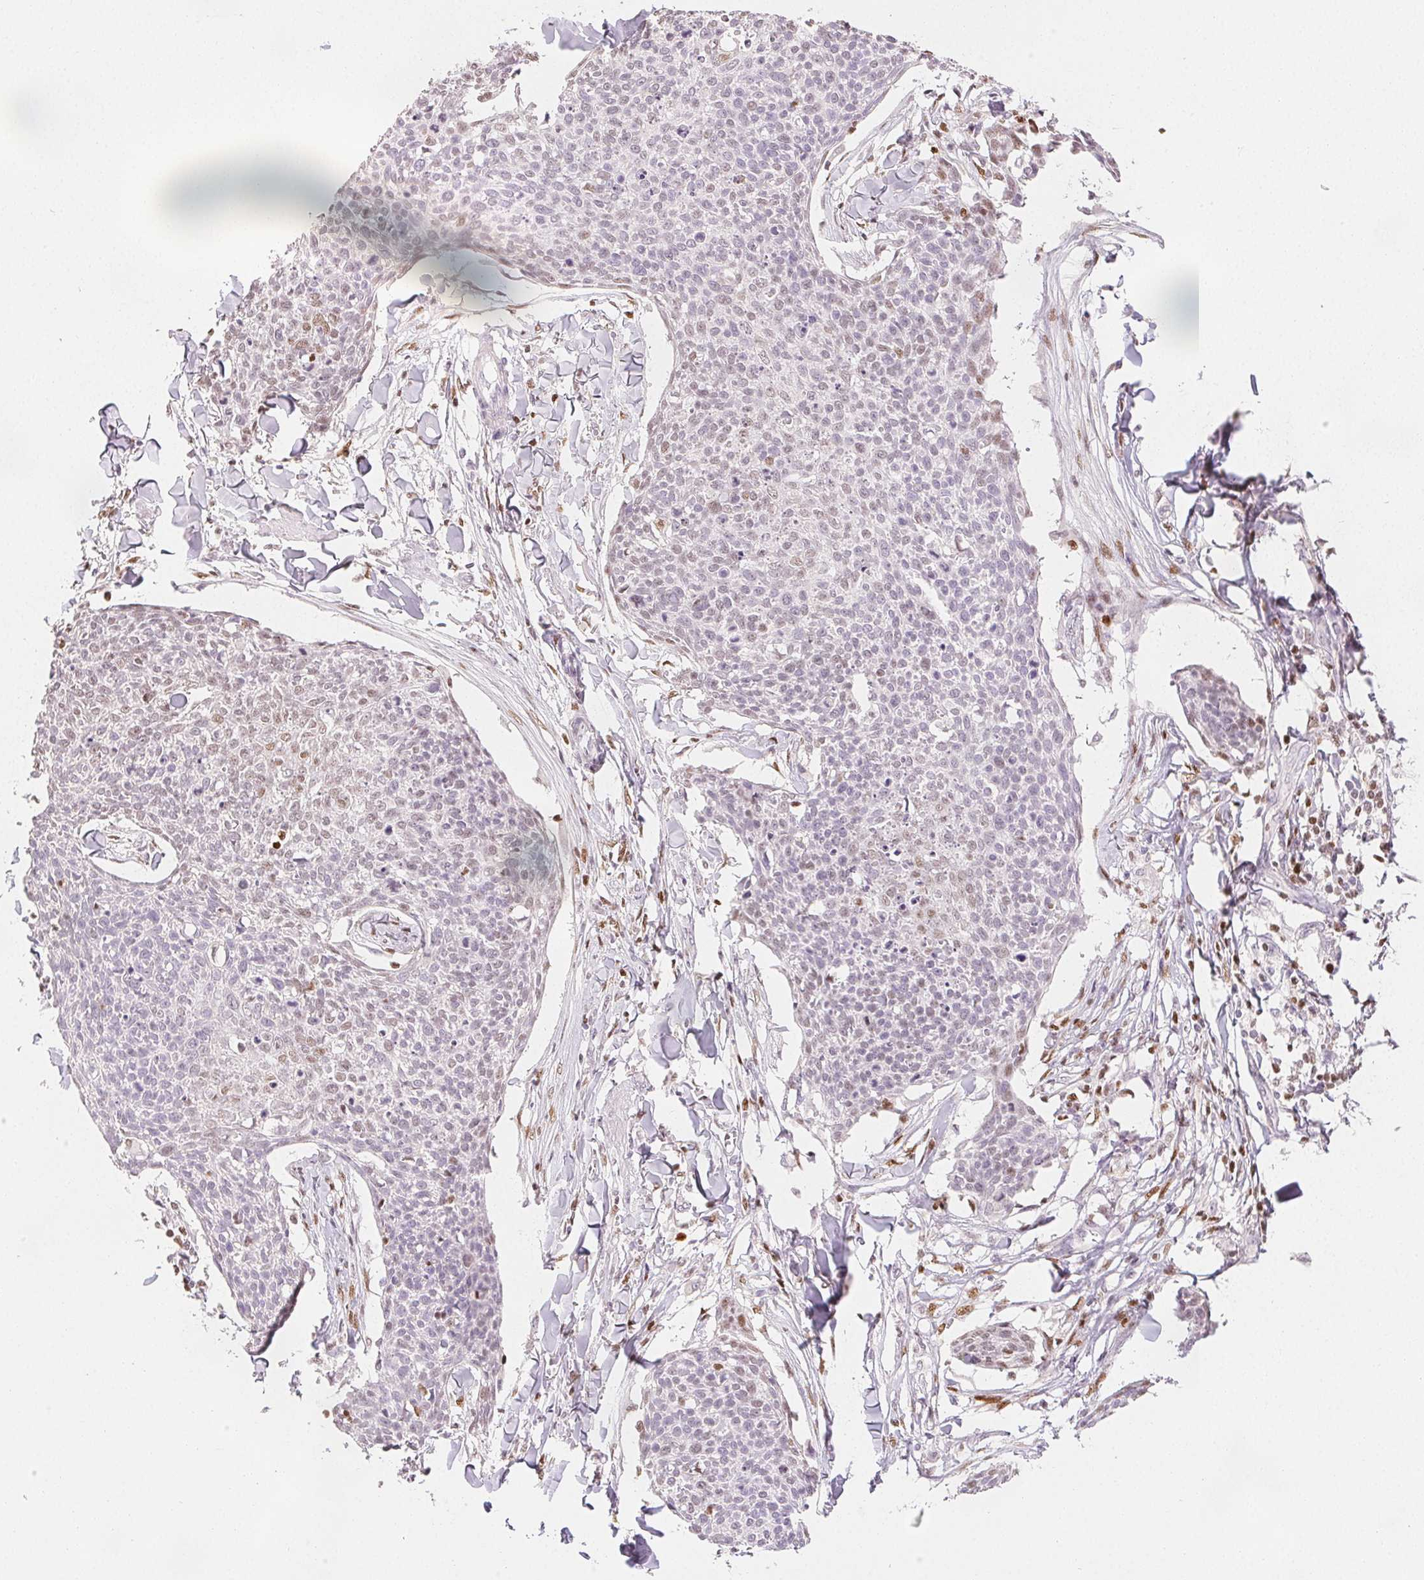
{"staining": {"intensity": "negative", "quantity": "none", "location": "none"}, "tissue": "skin cancer", "cell_type": "Tumor cells", "image_type": "cancer", "snomed": [{"axis": "morphology", "description": "Squamous cell carcinoma, NOS"}, {"axis": "topography", "description": "Skin"}, {"axis": "topography", "description": "Vulva"}], "caption": "A high-resolution photomicrograph shows immunohistochemistry staining of squamous cell carcinoma (skin), which exhibits no significant positivity in tumor cells.", "gene": "RUNX2", "patient": {"sex": "female", "age": 75}}